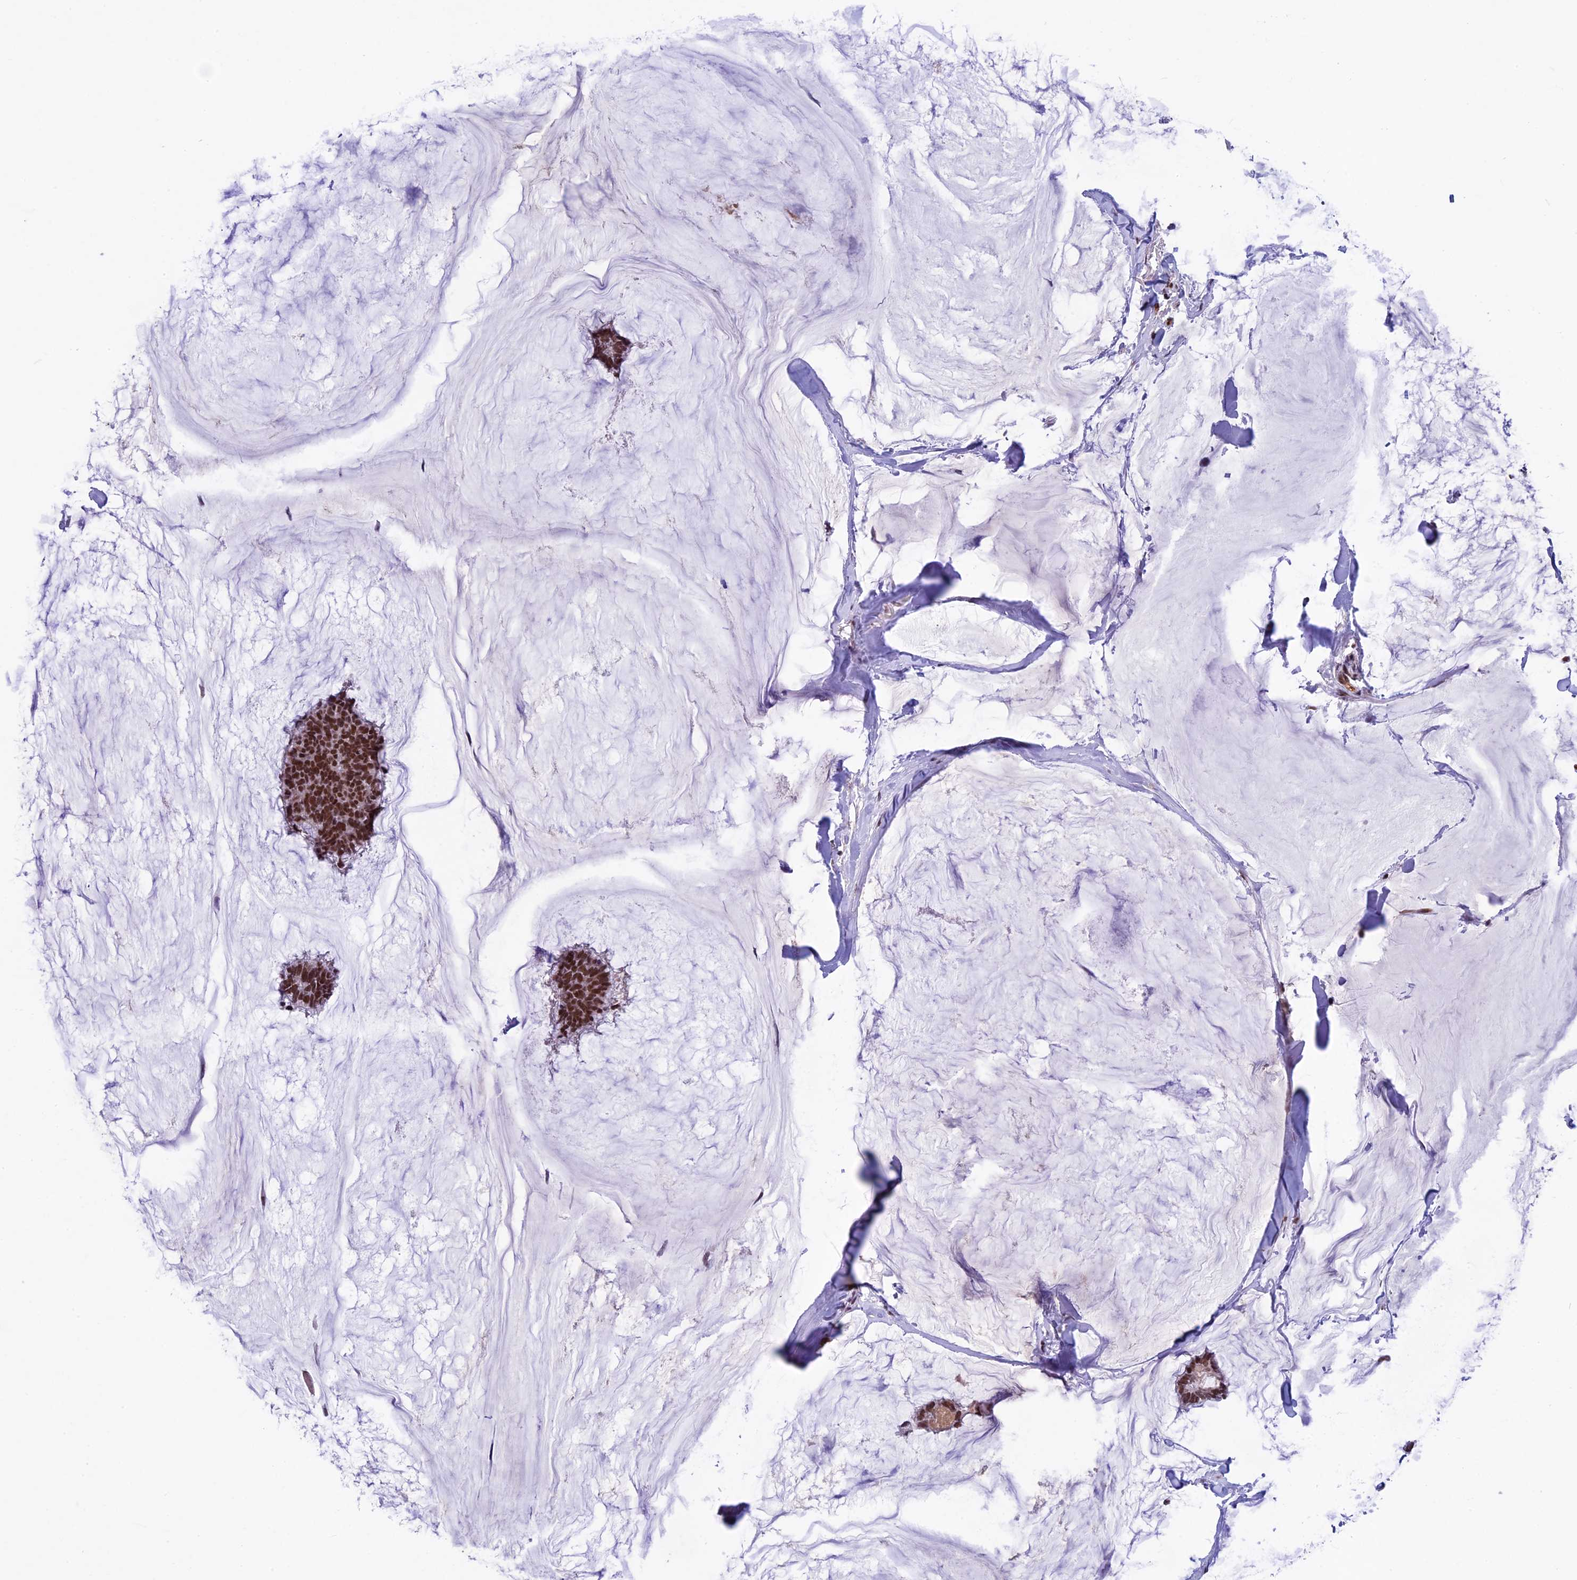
{"staining": {"intensity": "strong", "quantity": ">75%", "location": "nuclear"}, "tissue": "breast cancer", "cell_type": "Tumor cells", "image_type": "cancer", "snomed": [{"axis": "morphology", "description": "Duct carcinoma"}, {"axis": "topography", "description": "Breast"}], "caption": "A brown stain highlights strong nuclear positivity of a protein in human breast invasive ductal carcinoma tumor cells.", "gene": "NIPBL", "patient": {"sex": "female", "age": 93}}